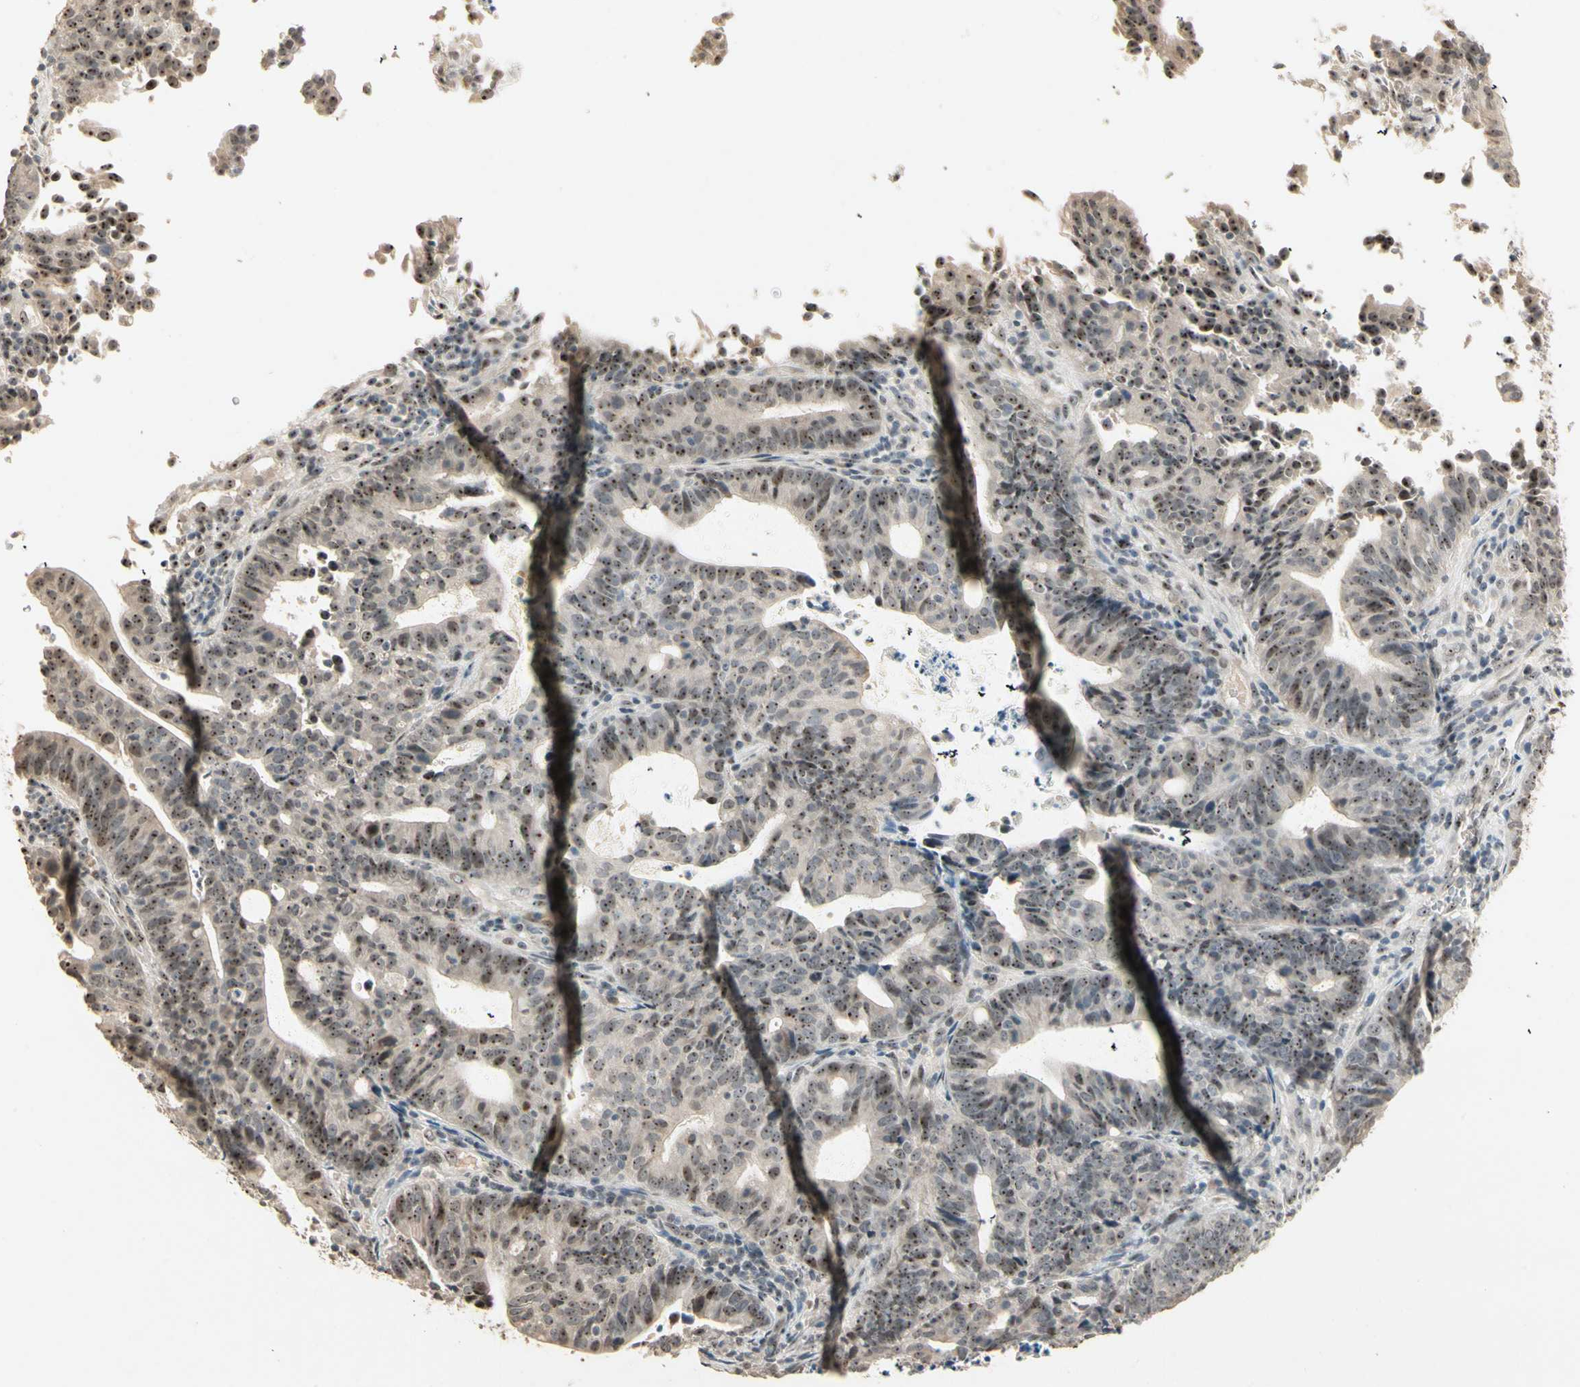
{"staining": {"intensity": "moderate", "quantity": ">75%", "location": "nuclear"}, "tissue": "endometrial cancer", "cell_type": "Tumor cells", "image_type": "cancer", "snomed": [{"axis": "morphology", "description": "Adenocarcinoma, NOS"}, {"axis": "topography", "description": "Uterus"}], "caption": "Approximately >75% of tumor cells in endometrial cancer reveal moderate nuclear protein positivity as visualized by brown immunohistochemical staining.", "gene": "ETV4", "patient": {"sex": "female", "age": 83}}